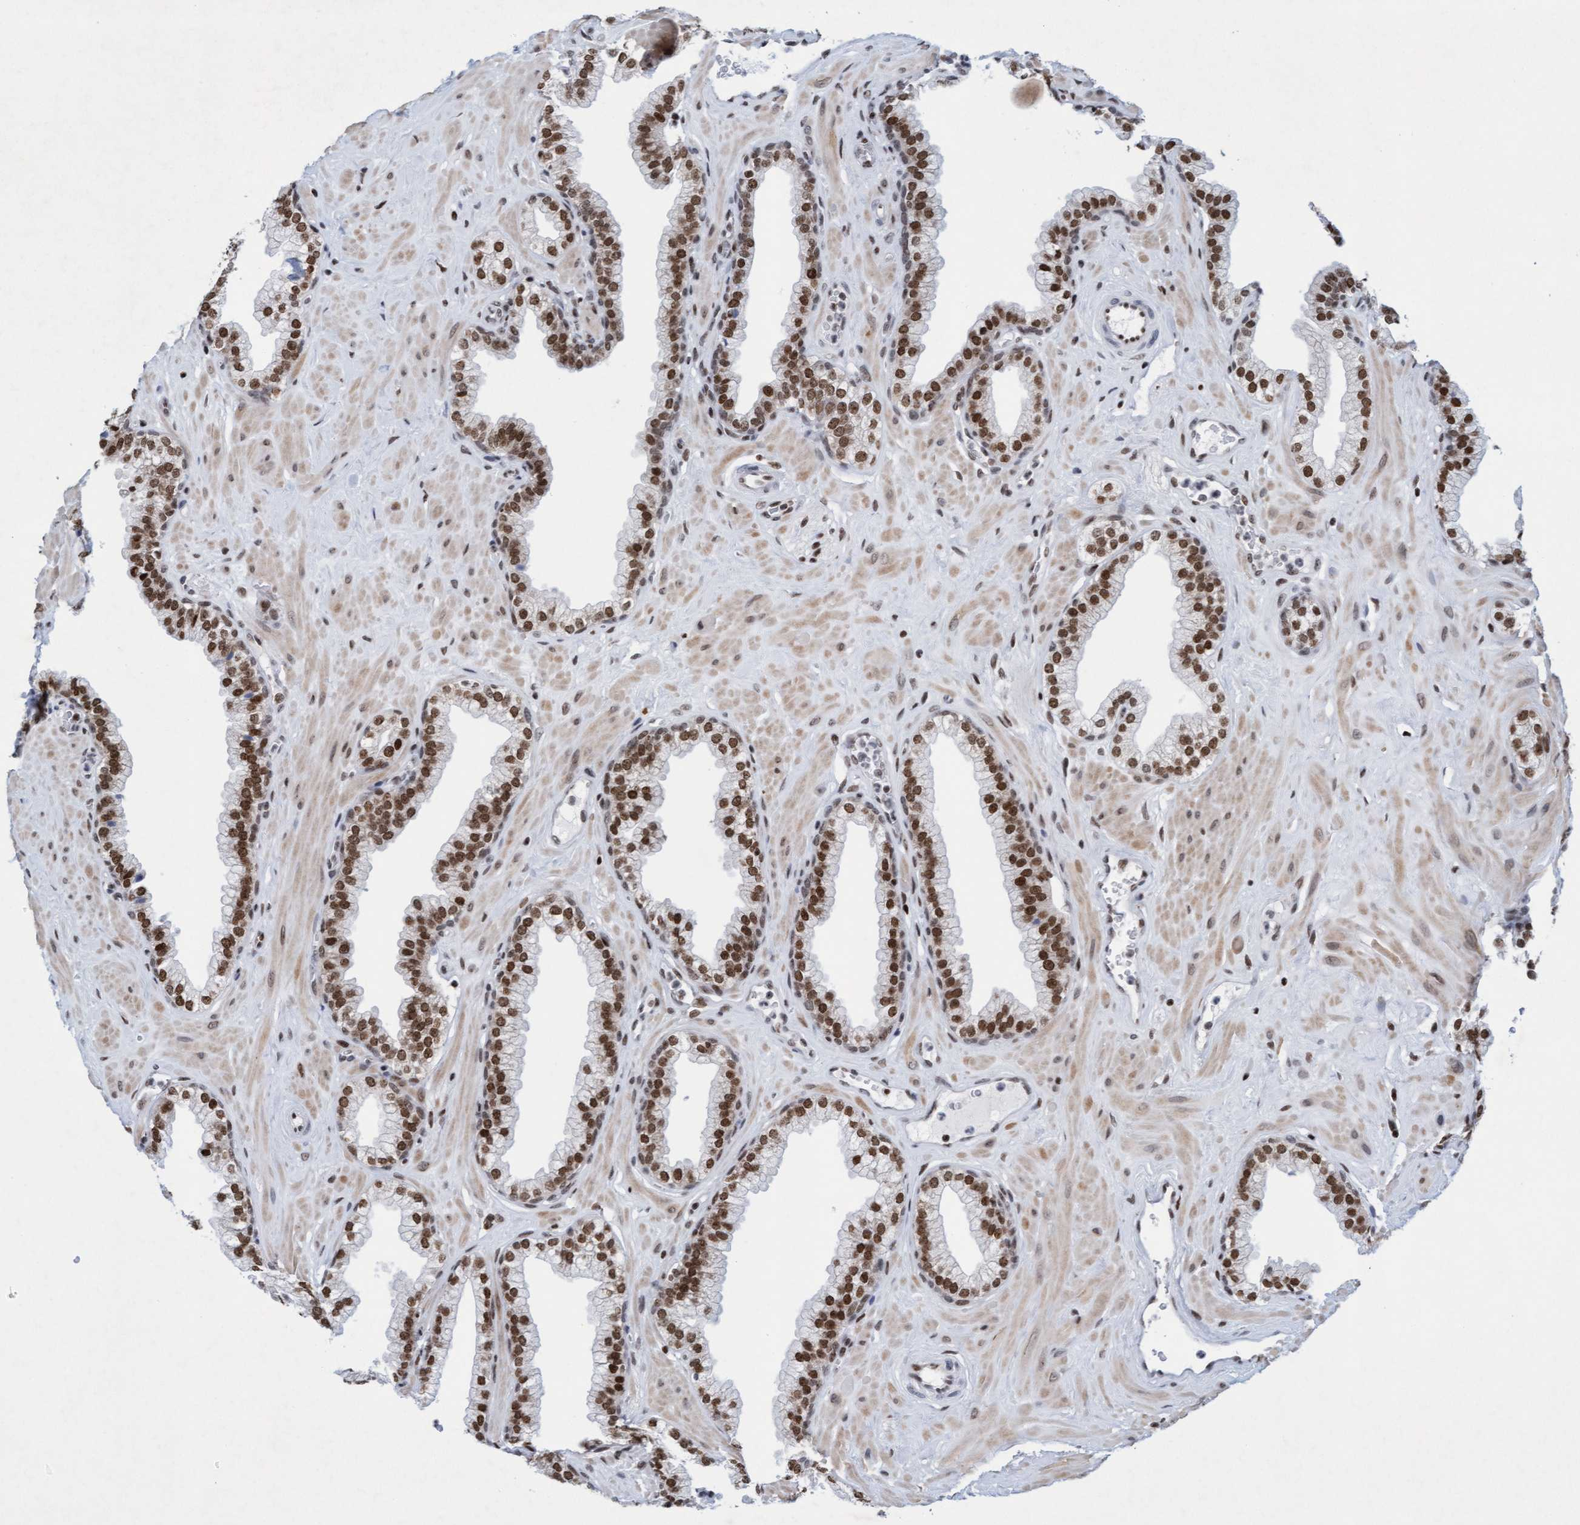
{"staining": {"intensity": "strong", "quantity": ">75%", "location": "nuclear"}, "tissue": "prostate", "cell_type": "Glandular cells", "image_type": "normal", "snomed": [{"axis": "morphology", "description": "Normal tissue, NOS"}, {"axis": "morphology", "description": "Urothelial carcinoma, Low grade"}, {"axis": "topography", "description": "Urinary bladder"}, {"axis": "topography", "description": "Prostate"}], "caption": "High-power microscopy captured an immunohistochemistry (IHC) histopathology image of unremarkable prostate, revealing strong nuclear positivity in approximately >75% of glandular cells.", "gene": "GLRX2", "patient": {"sex": "male", "age": 60}}